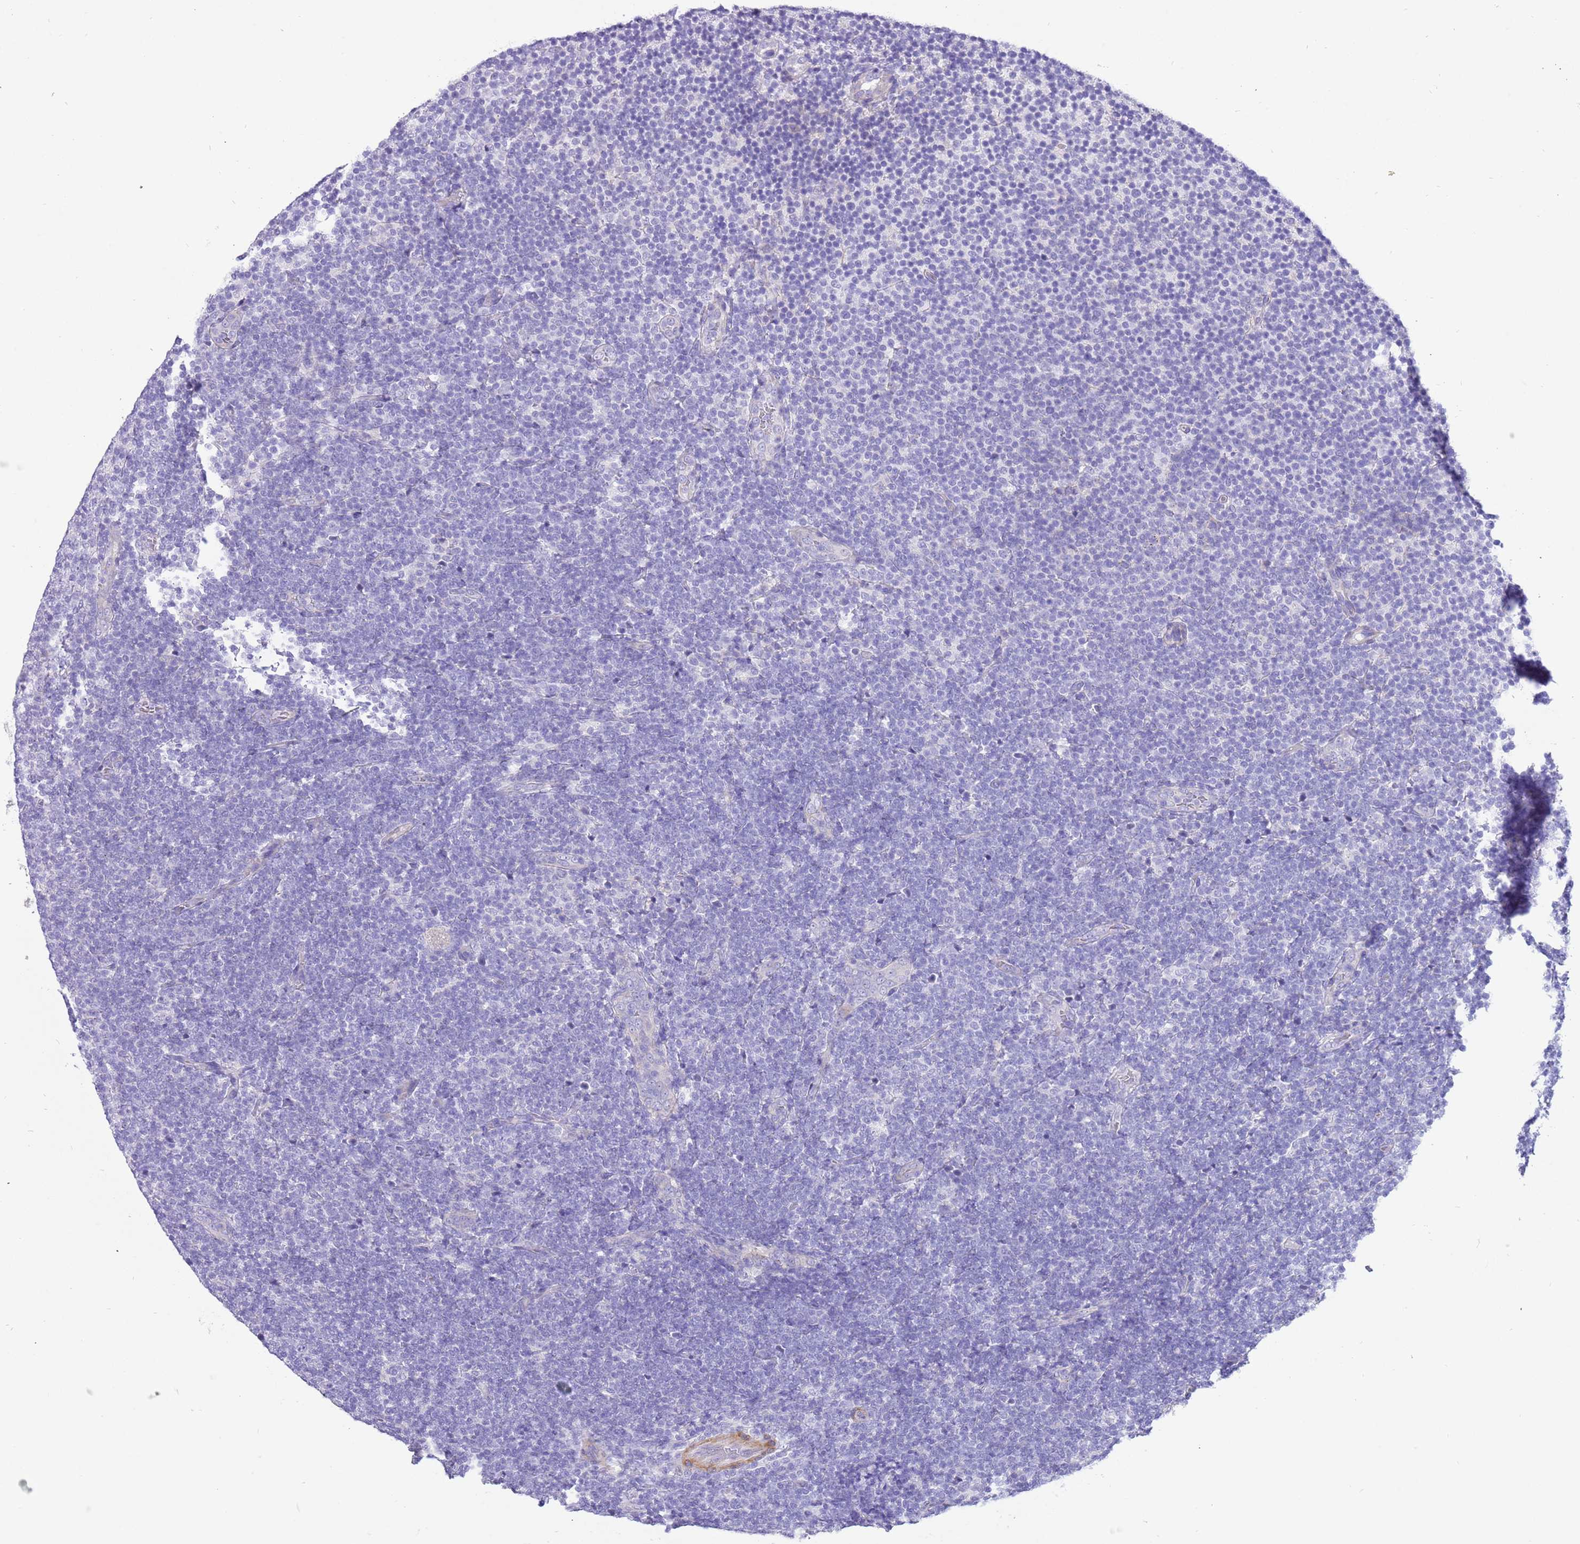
{"staining": {"intensity": "negative", "quantity": "none", "location": "none"}, "tissue": "lymphoma", "cell_type": "Tumor cells", "image_type": "cancer", "snomed": [{"axis": "morphology", "description": "Malignant lymphoma, non-Hodgkin's type, Low grade"}, {"axis": "topography", "description": "Lymph node"}], "caption": "A photomicrograph of lymphoma stained for a protein displays no brown staining in tumor cells.", "gene": "KBTBD3", "patient": {"sex": "male", "age": 66}}